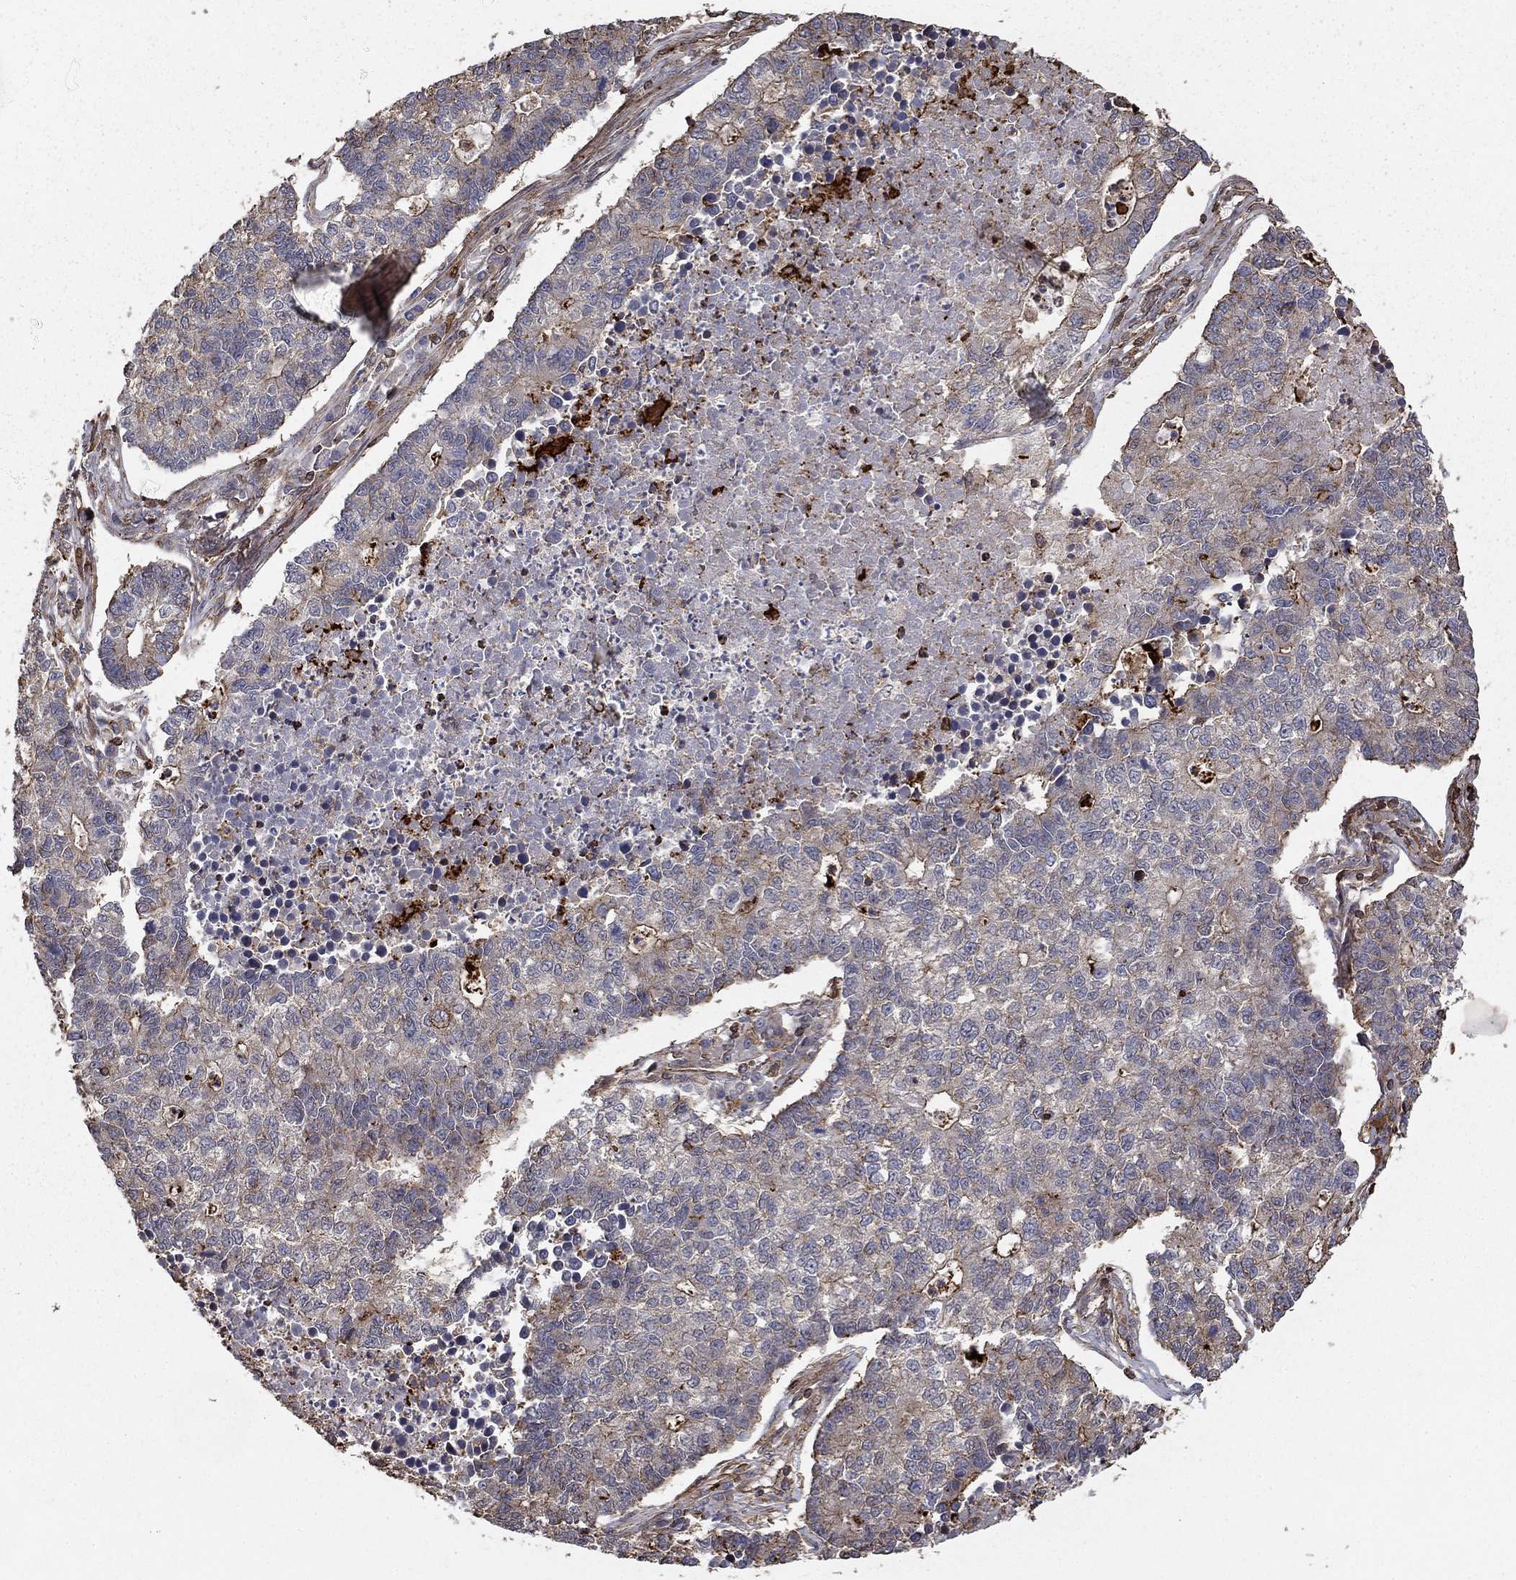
{"staining": {"intensity": "moderate", "quantity": "<25%", "location": "cytoplasmic/membranous"}, "tissue": "lung cancer", "cell_type": "Tumor cells", "image_type": "cancer", "snomed": [{"axis": "morphology", "description": "Adenocarcinoma, NOS"}, {"axis": "topography", "description": "Lung"}], "caption": "Protein staining displays moderate cytoplasmic/membranous expression in approximately <25% of tumor cells in lung cancer.", "gene": "HABP4", "patient": {"sex": "male", "age": 57}}